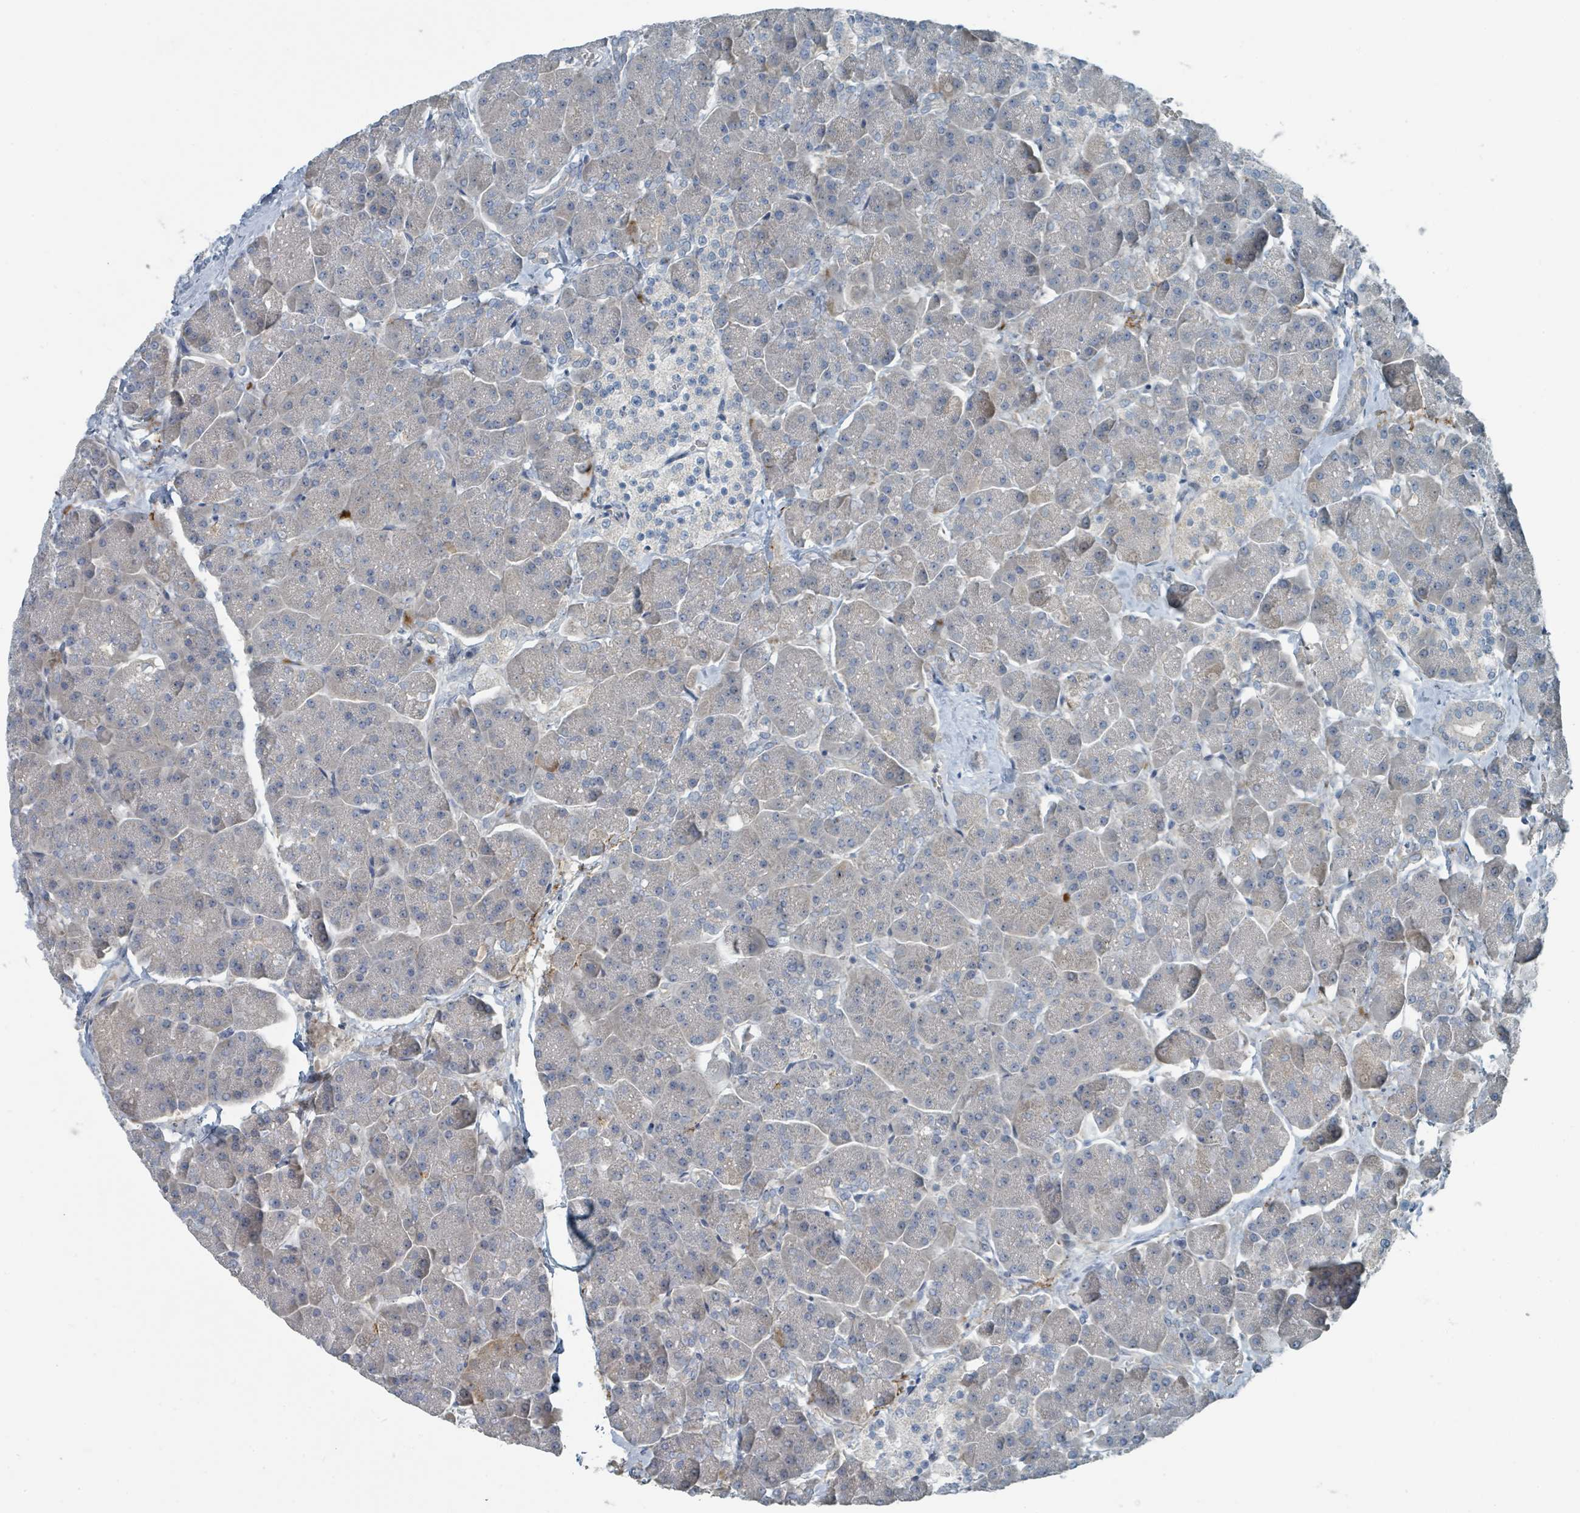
{"staining": {"intensity": "moderate", "quantity": "<25%", "location": "cytoplasmic/membranous"}, "tissue": "pancreas", "cell_type": "Exocrine glandular cells", "image_type": "normal", "snomed": [{"axis": "morphology", "description": "Normal tissue, NOS"}, {"axis": "topography", "description": "Pancreas"}, {"axis": "topography", "description": "Peripheral nerve tissue"}], "caption": "Immunohistochemistry (IHC) of benign human pancreas shows low levels of moderate cytoplasmic/membranous expression in approximately <25% of exocrine glandular cells.", "gene": "SLC44A5", "patient": {"sex": "male", "age": 54}}